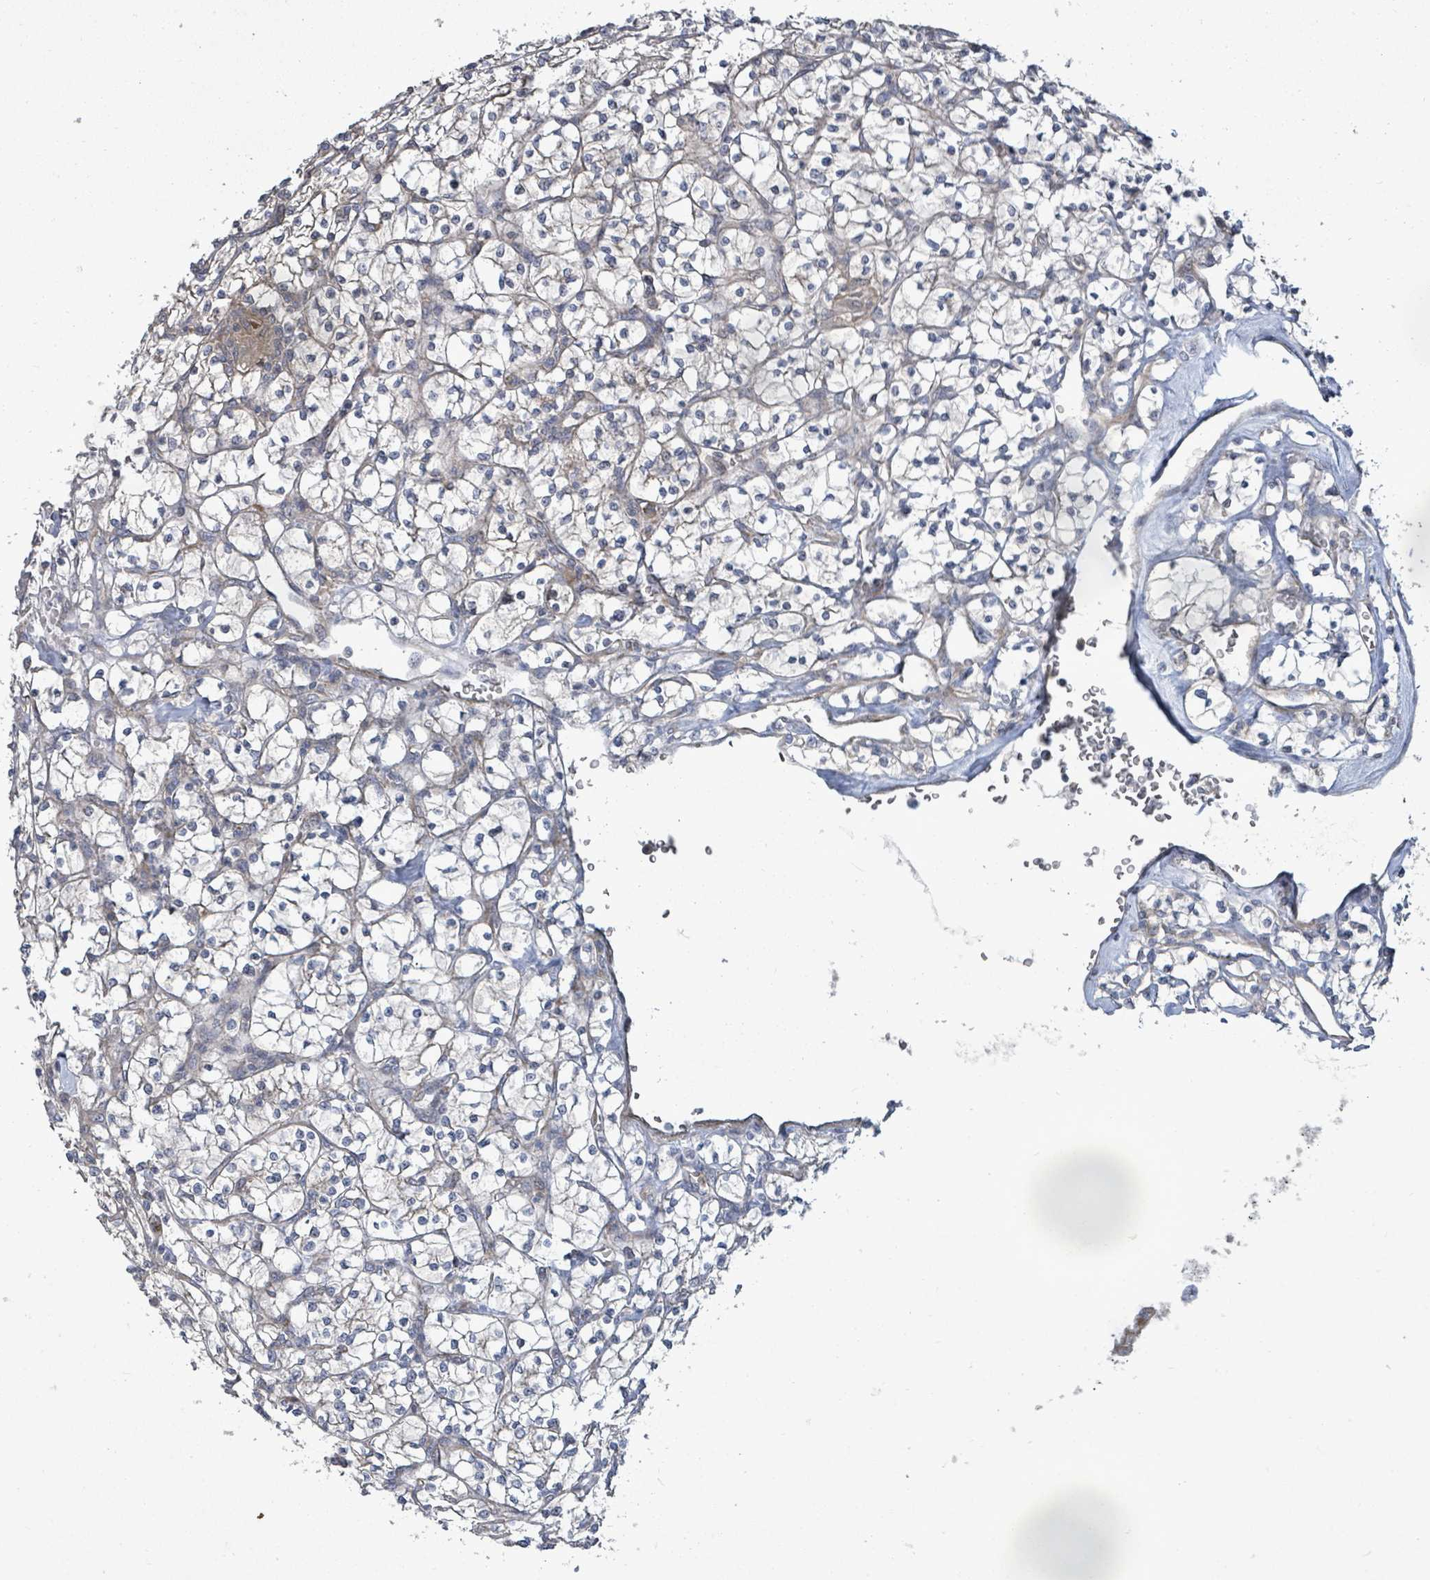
{"staining": {"intensity": "negative", "quantity": "none", "location": "none"}, "tissue": "renal cancer", "cell_type": "Tumor cells", "image_type": "cancer", "snomed": [{"axis": "morphology", "description": "Adenocarcinoma, NOS"}, {"axis": "topography", "description": "Kidney"}], "caption": "Immunohistochemistry (IHC) of human renal cancer displays no positivity in tumor cells.", "gene": "KBTBD11", "patient": {"sex": "female", "age": 64}}